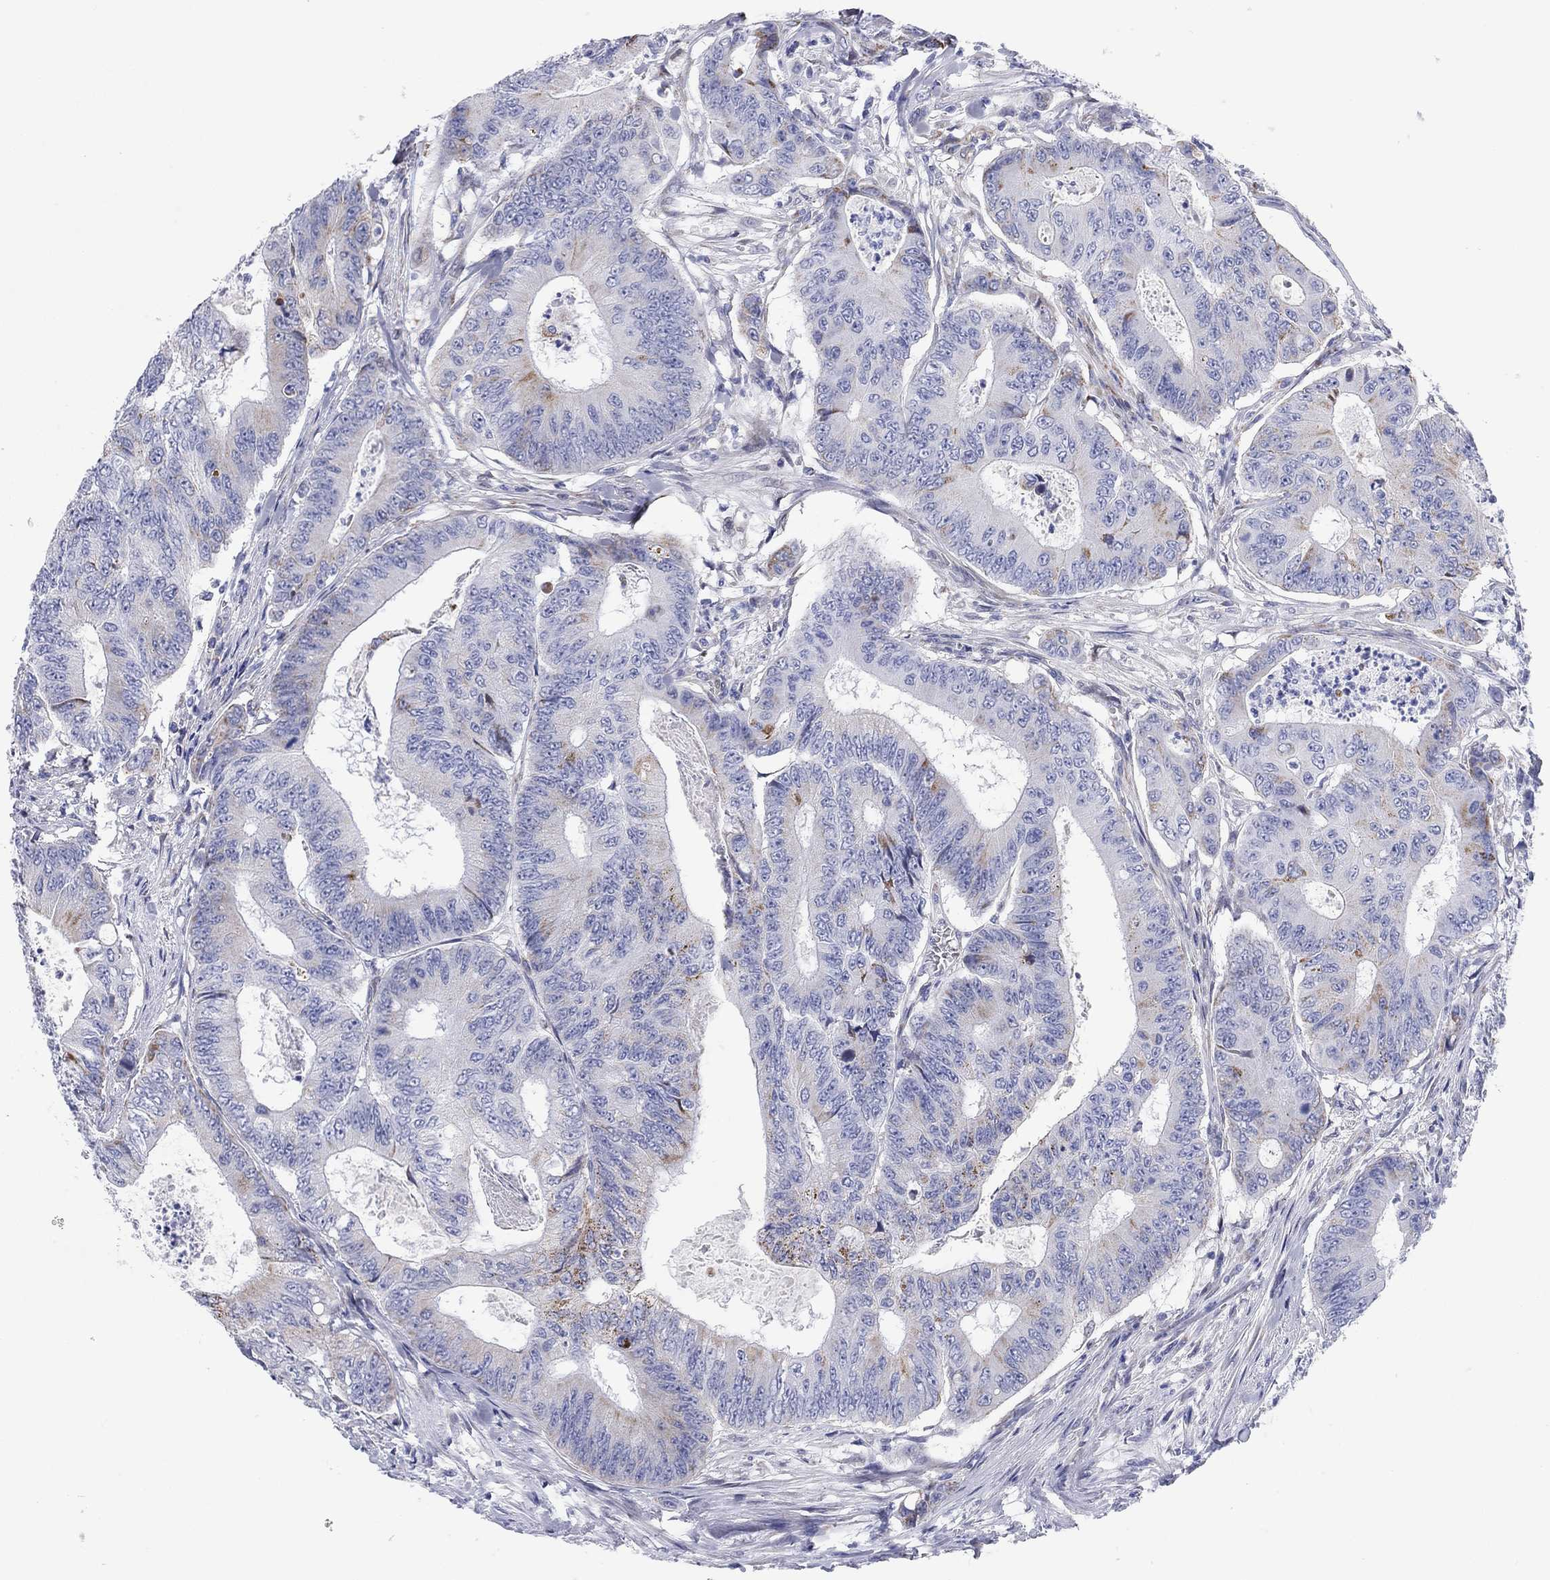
{"staining": {"intensity": "moderate", "quantity": "<25%", "location": "cytoplasmic/membranous"}, "tissue": "colorectal cancer", "cell_type": "Tumor cells", "image_type": "cancer", "snomed": [{"axis": "morphology", "description": "Adenocarcinoma, NOS"}, {"axis": "topography", "description": "Colon"}], "caption": "This micrograph demonstrates IHC staining of colorectal cancer (adenocarcinoma), with low moderate cytoplasmic/membranous staining in about <25% of tumor cells.", "gene": "CHI3L2", "patient": {"sex": "female", "age": 48}}